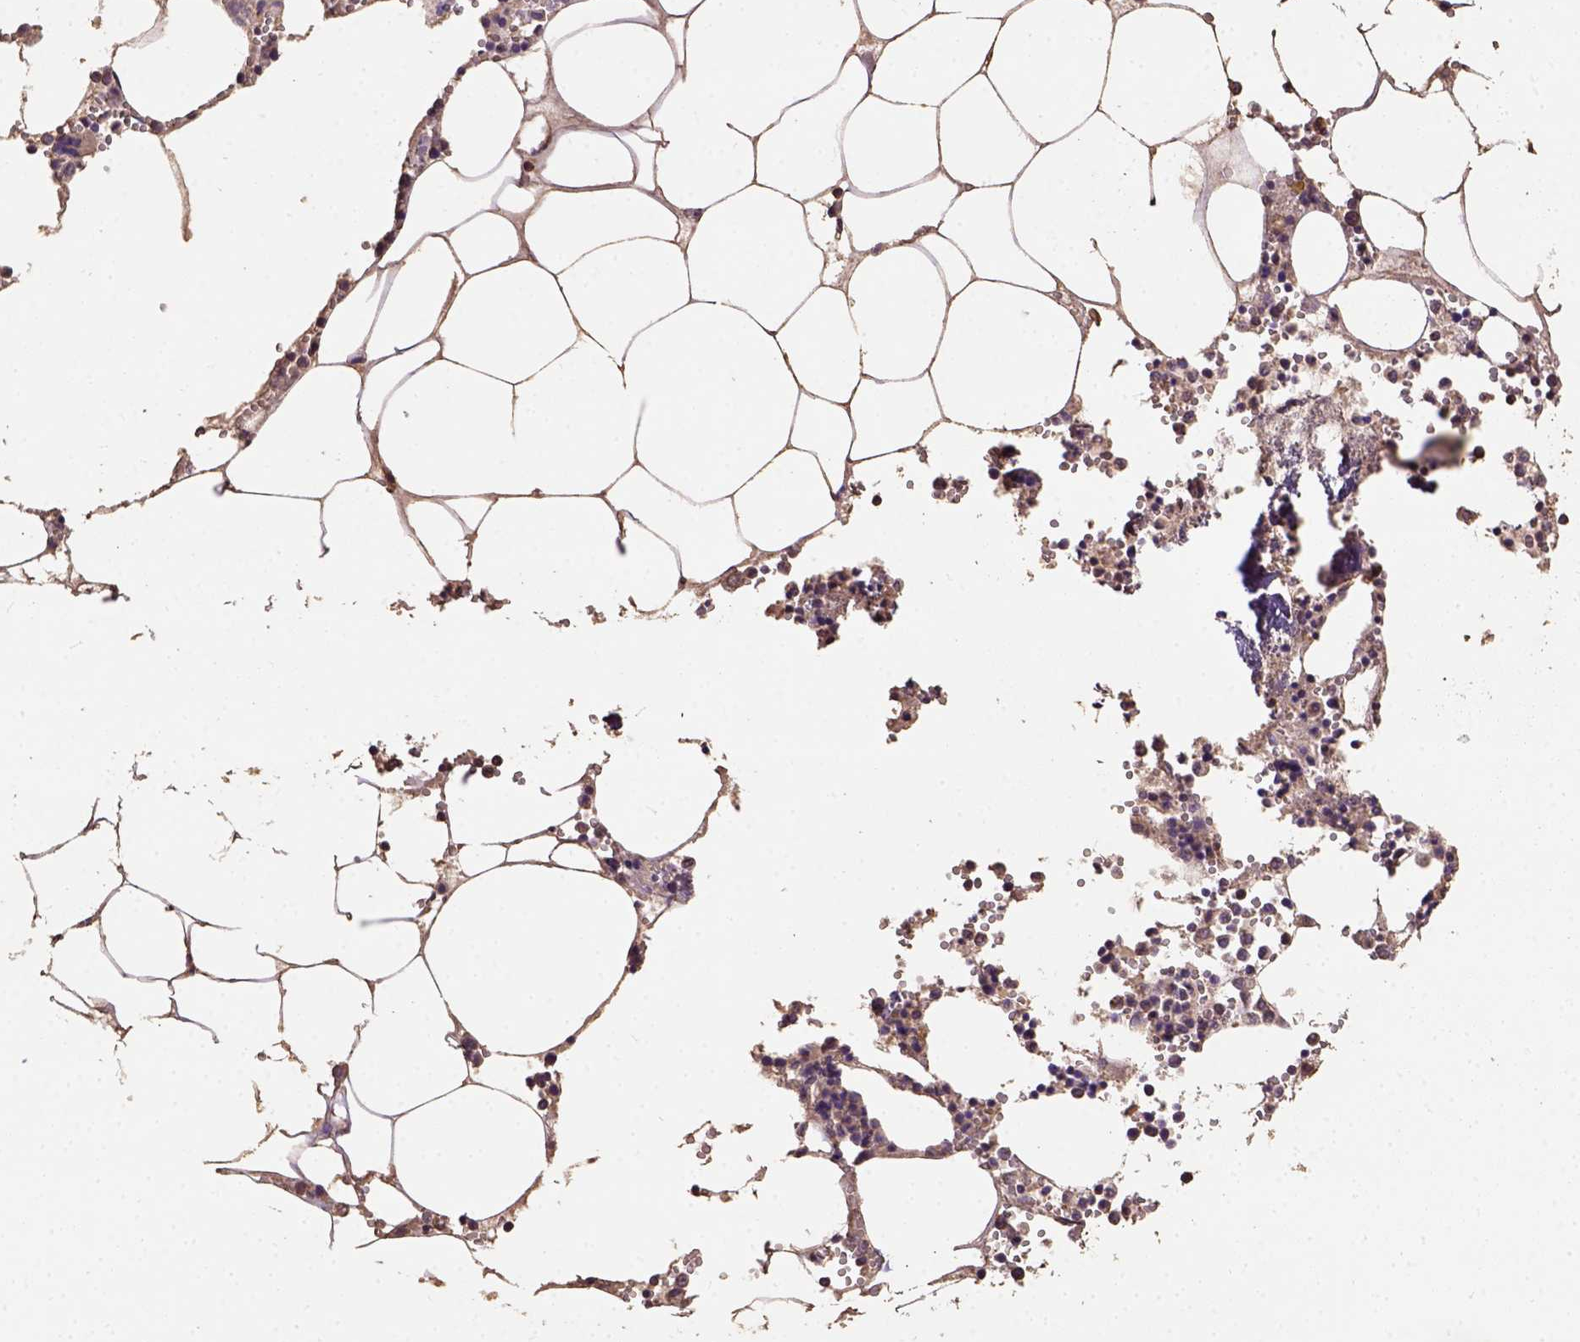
{"staining": {"intensity": "weak", "quantity": ">75%", "location": "cytoplasmic/membranous"}, "tissue": "bone marrow", "cell_type": "Hematopoietic cells", "image_type": "normal", "snomed": [{"axis": "morphology", "description": "Normal tissue, NOS"}, {"axis": "topography", "description": "Bone marrow"}], "caption": "This micrograph reveals immunohistochemistry staining of unremarkable human bone marrow, with low weak cytoplasmic/membranous positivity in about >75% of hematopoietic cells.", "gene": "ATP1B3", "patient": {"sex": "male", "age": 54}}